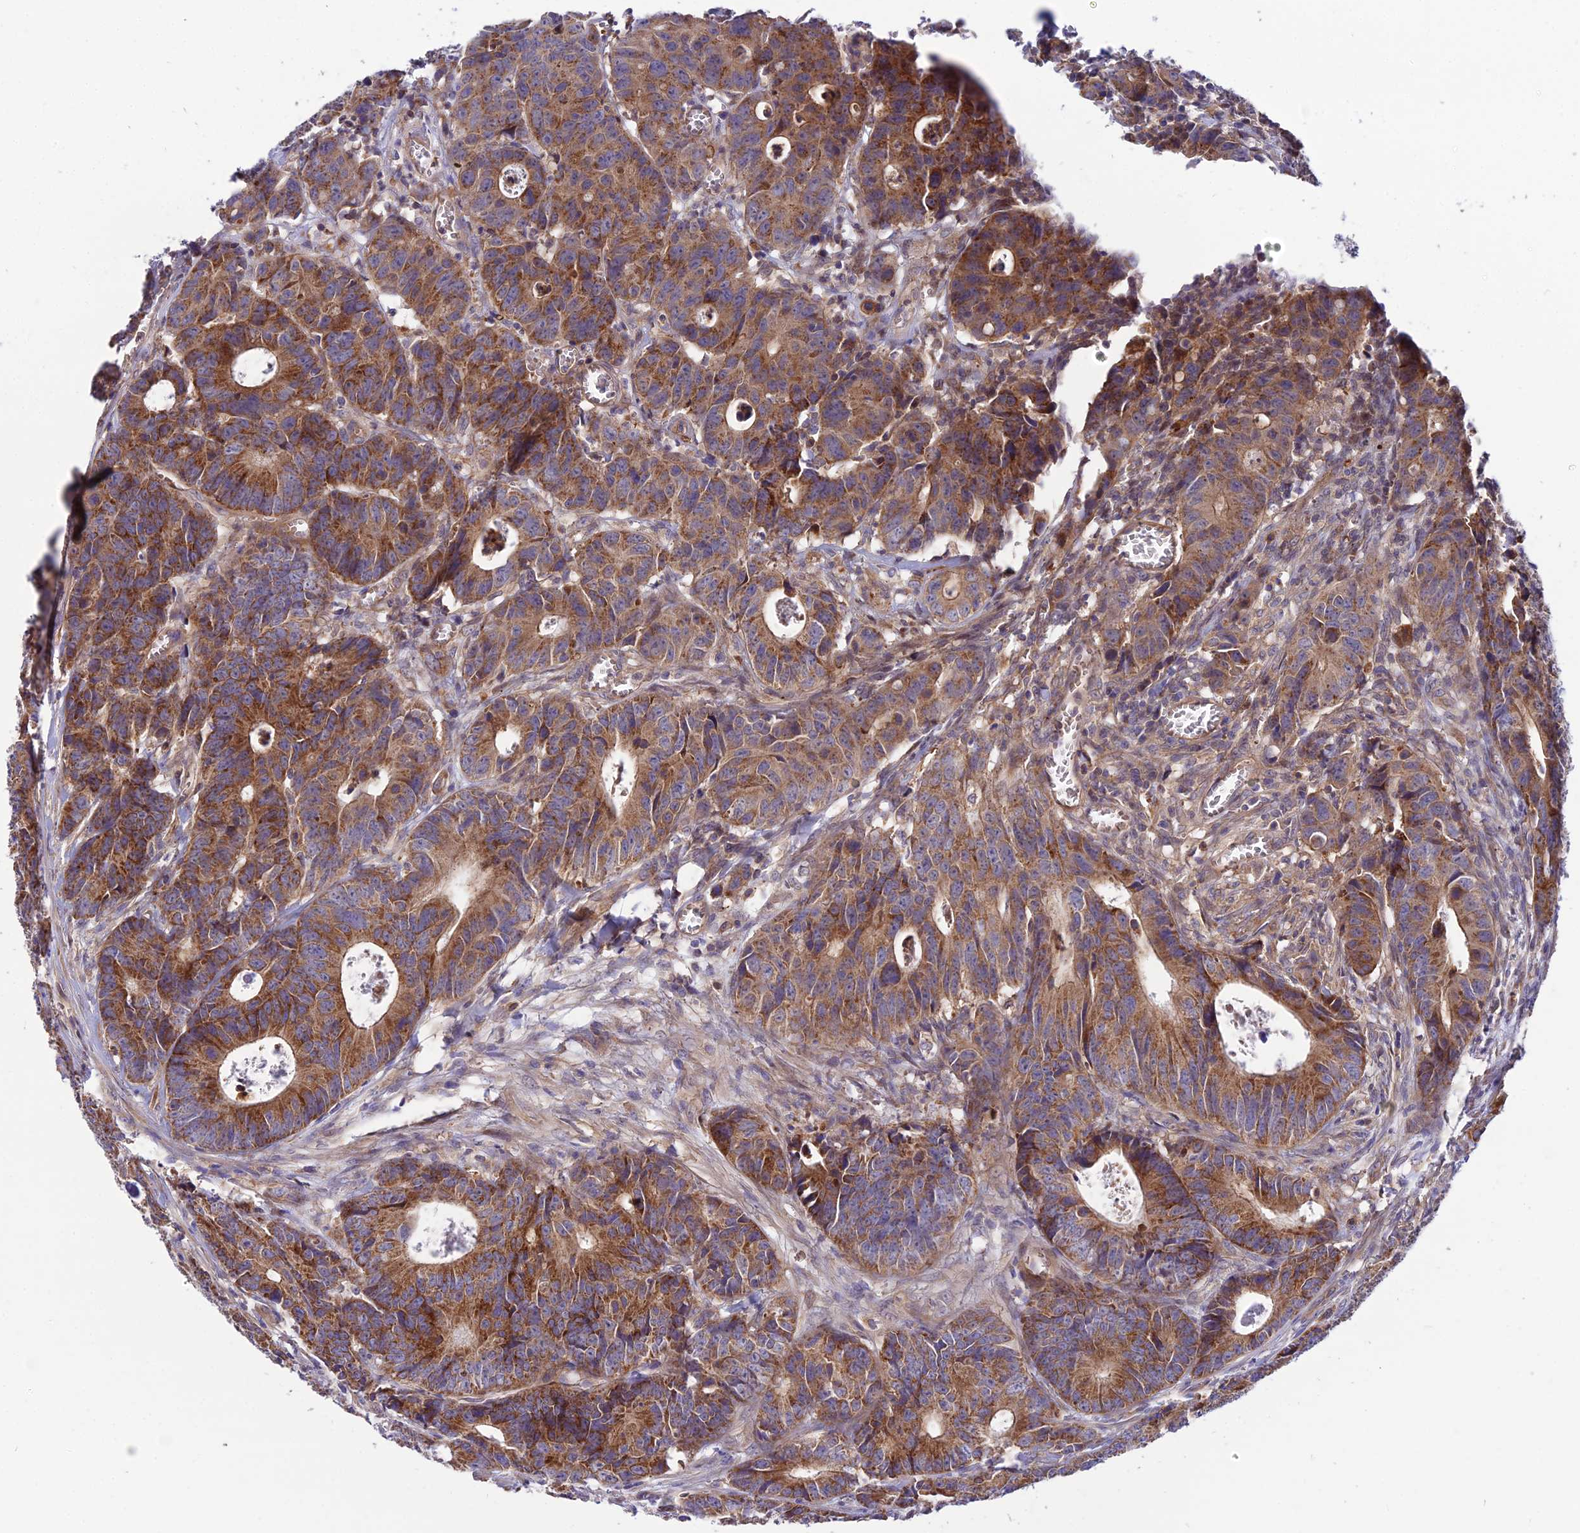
{"staining": {"intensity": "strong", "quantity": ">75%", "location": "cytoplasmic/membranous"}, "tissue": "colorectal cancer", "cell_type": "Tumor cells", "image_type": "cancer", "snomed": [{"axis": "morphology", "description": "Adenocarcinoma, NOS"}, {"axis": "topography", "description": "Colon"}], "caption": "An immunohistochemistry (IHC) image of neoplastic tissue is shown. Protein staining in brown shows strong cytoplasmic/membranous positivity in colorectal cancer (adenocarcinoma) within tumor cells. (DAB IHC with brightfield microscopy, high magnification).", "gene": "TRIM43B", "patient": {"sex": "female", "age": 57}}